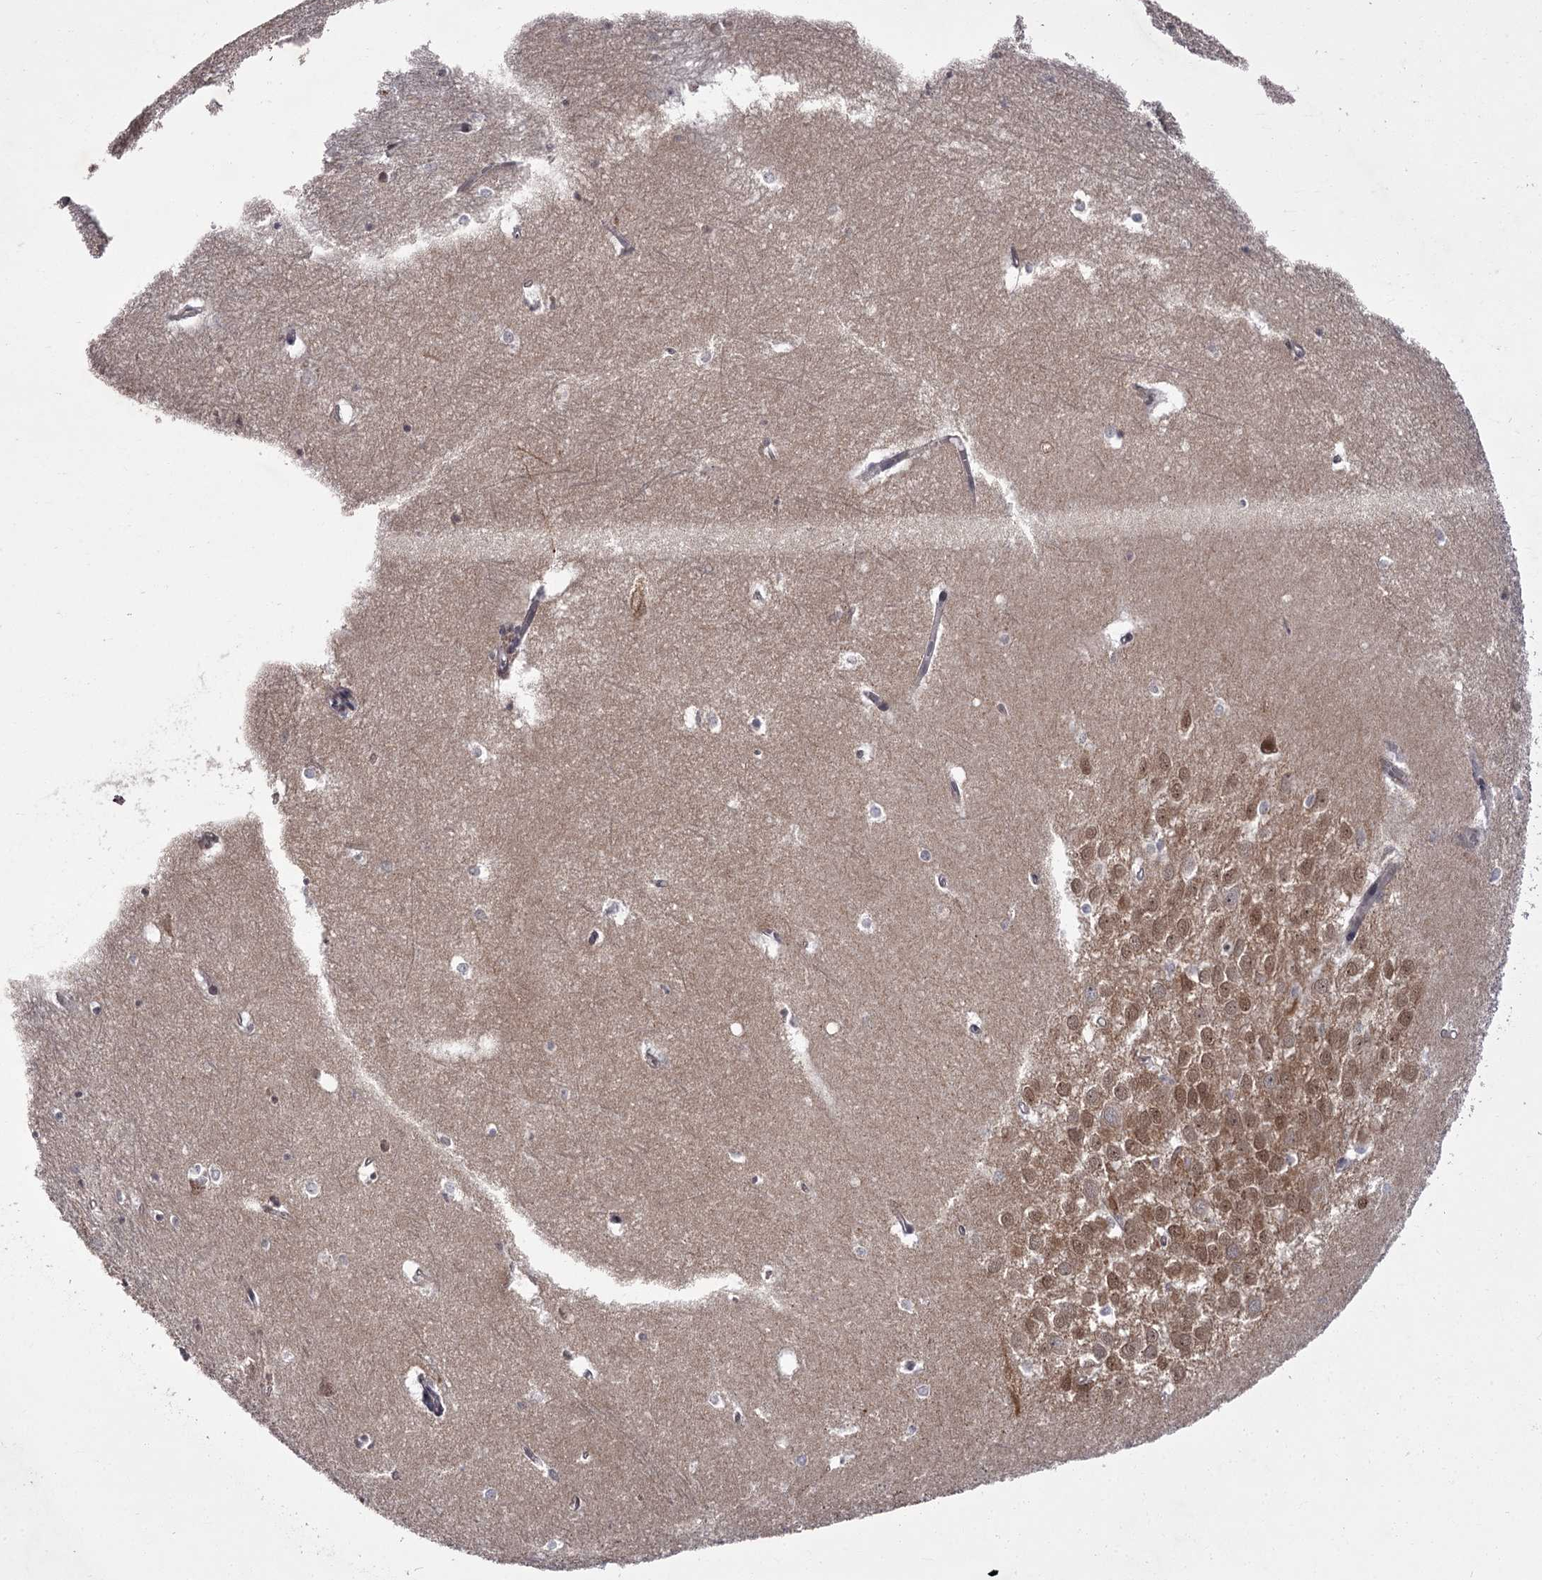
{"staining": {"intensity": "negative", "quantity": "none", "location": "none"}, "tissue": "hippocampus", "cell_type": "Glial cells", "image_type": "normal", "snomed": [{"axis": "morphology", "description": "Normal tissue, NOS"}, {"axis": "topography", "description": "Hippocampus"}], "caption": "A high-resolution image shows immunohistochemistry (IHC) staining of normal hippocampus, which displays no significant positivity in glial cells.", "gene": "CCDC92", "patient": {"sex": "female", "age": 64}}